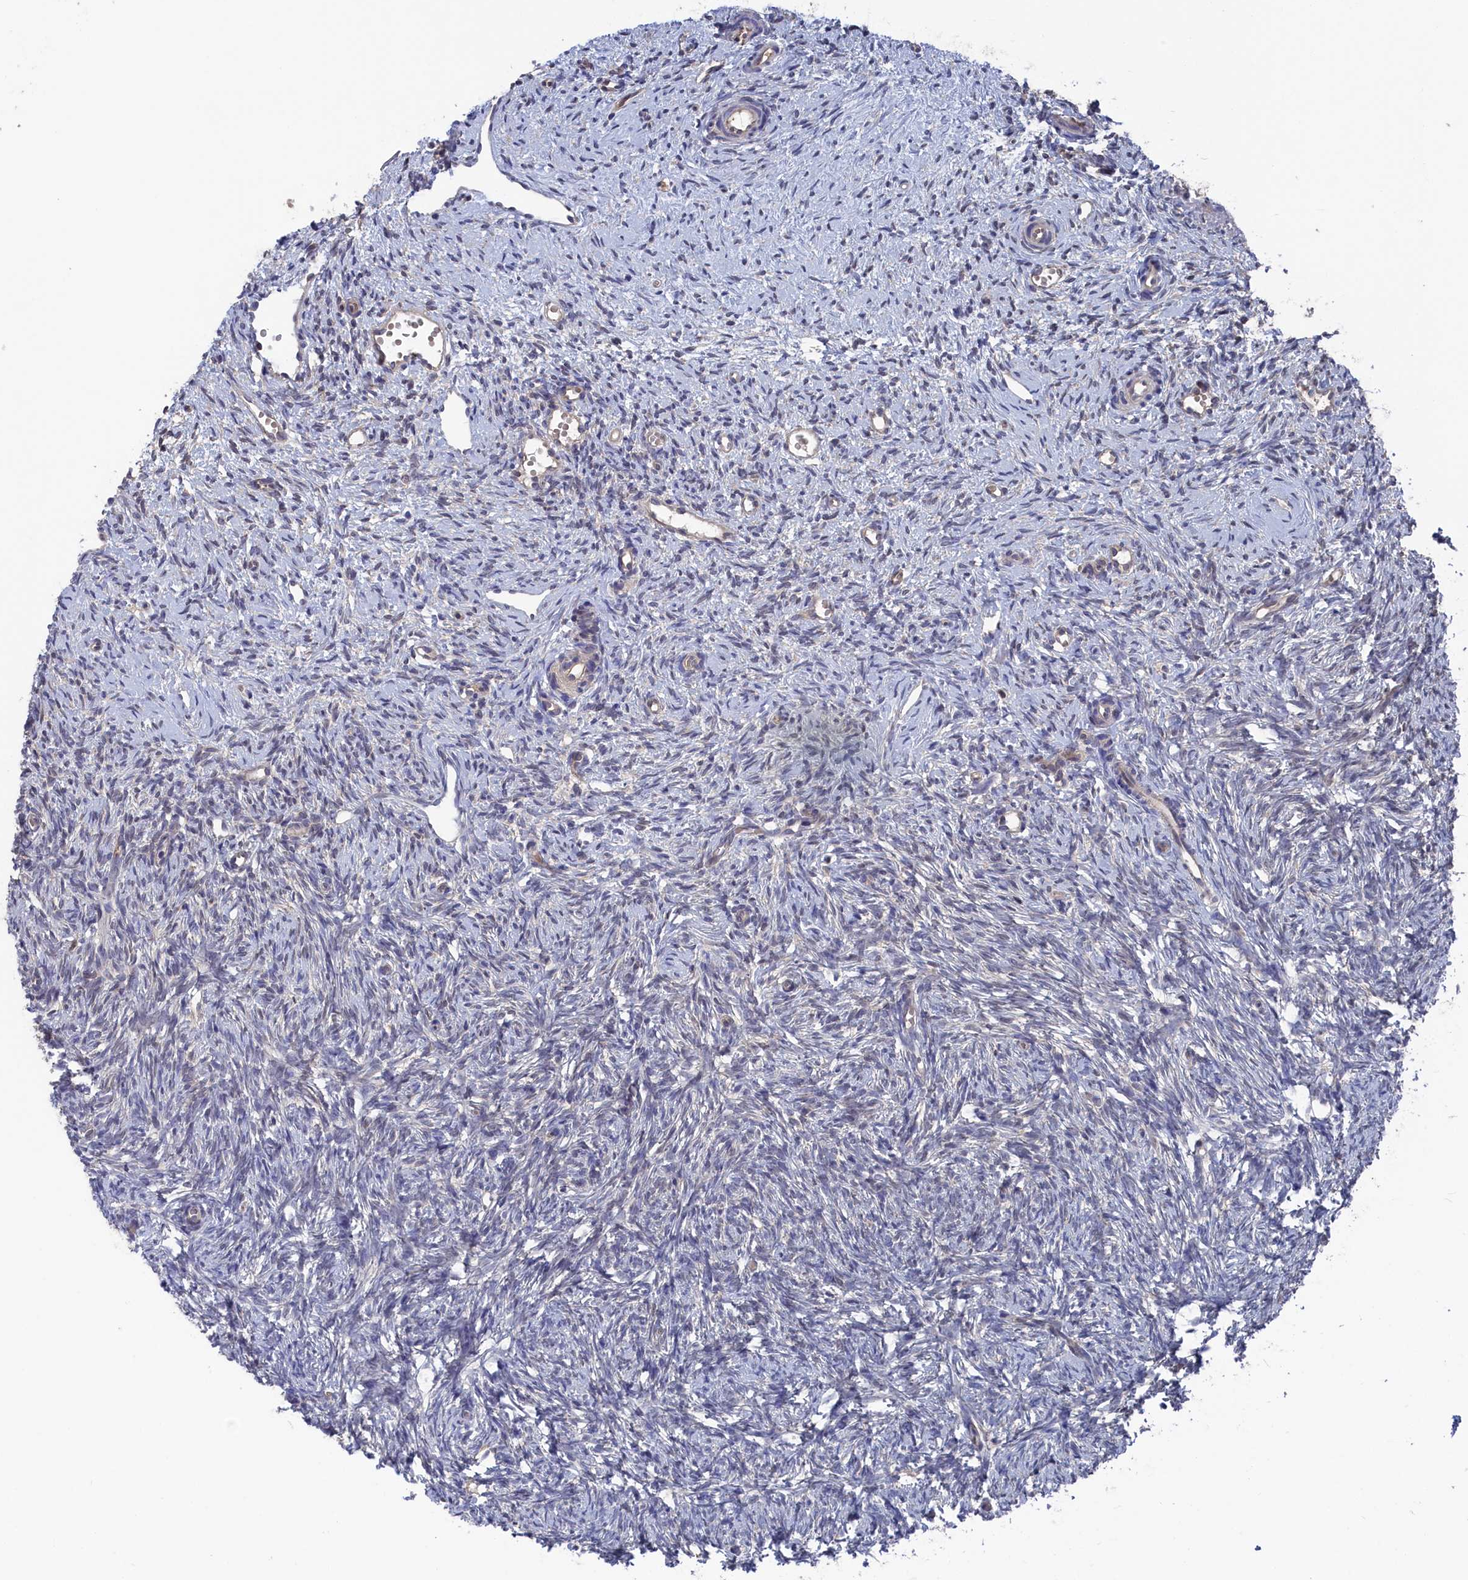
{"staining": {"intensity": "moderate", "quantity": ">75%", "location": "cytoplasmic/membranous"}, "tissue": "ovary", "cell_type": "Follicle cells", "image_type": "normal", "snomed": [{"axis": "morphology", "description": "Normal tissue, NOS"}, {"axis": "topography", "description": "Ovary"}], "caption": "This is a photomicrograph of immunohistochemistry staining of normal ovary, which shows moderate positivity in the cytoplasmic/membranous of follicle cells.", "gene": "NUTF2", "patient": {"sex": "female", "age": 51}}